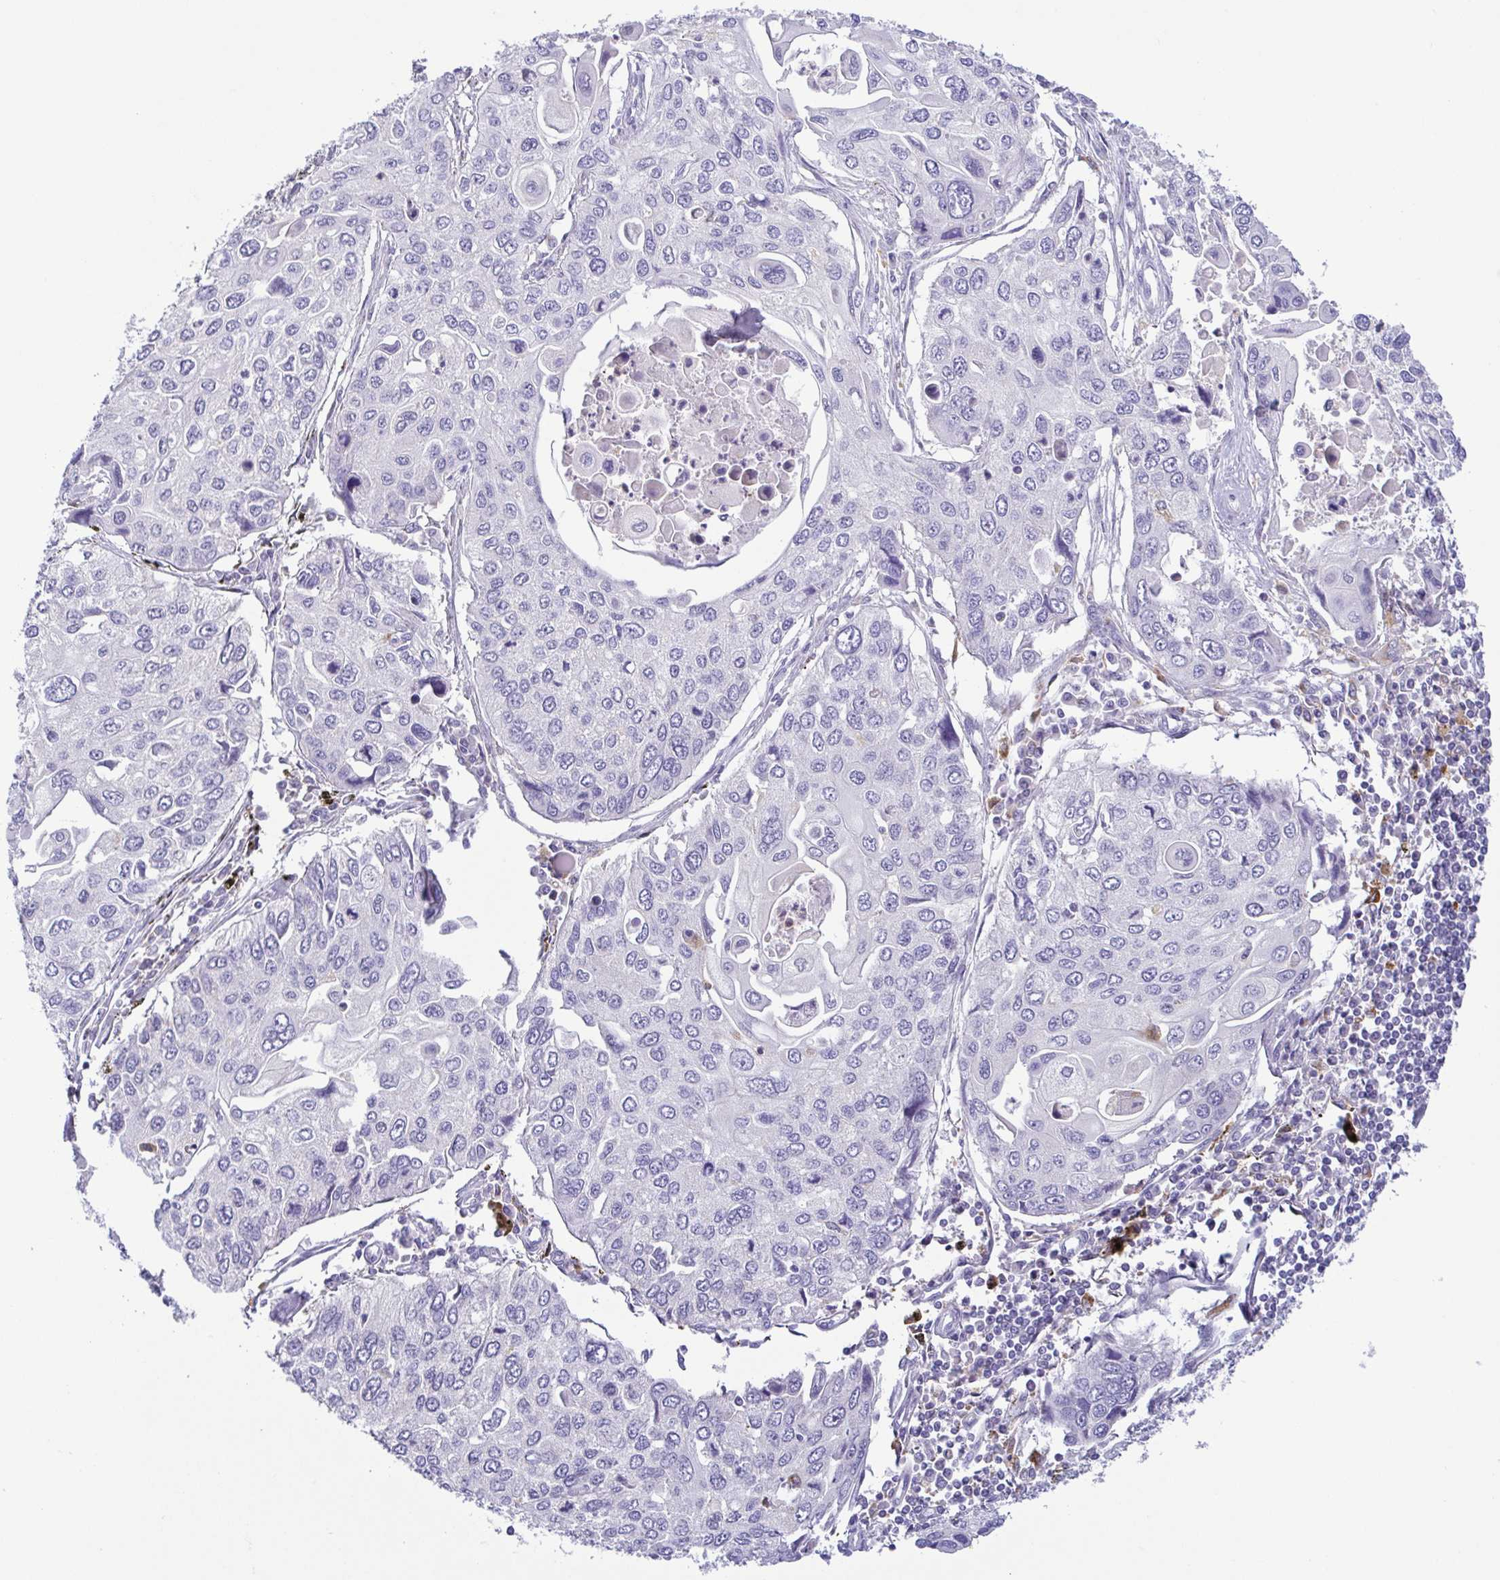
{"staining": {"intensity": "negative", "quantity": "none", "location": "none"}, "tissue": "lung cancer", "cell_type": "Tumor cells", "image_type": "cancer", "snomed": [{"axis": "morphology", "description": "Squamous cell carcinoma, NOS"}, {"axis": "morphology", "description": "Squamous cell carcinoma, metastatic, NOS"}, {"axis": "topography", "description": "Lung"}], "caption": "Metastatic squamous cell carcinoma (lung) was stained to show a protein in brown. There is no significant staining in tumor cells. Nuclei are stained in blue.", "gene": "ATP6V1G2", "patient": {"sex": "male", "age": 63}}